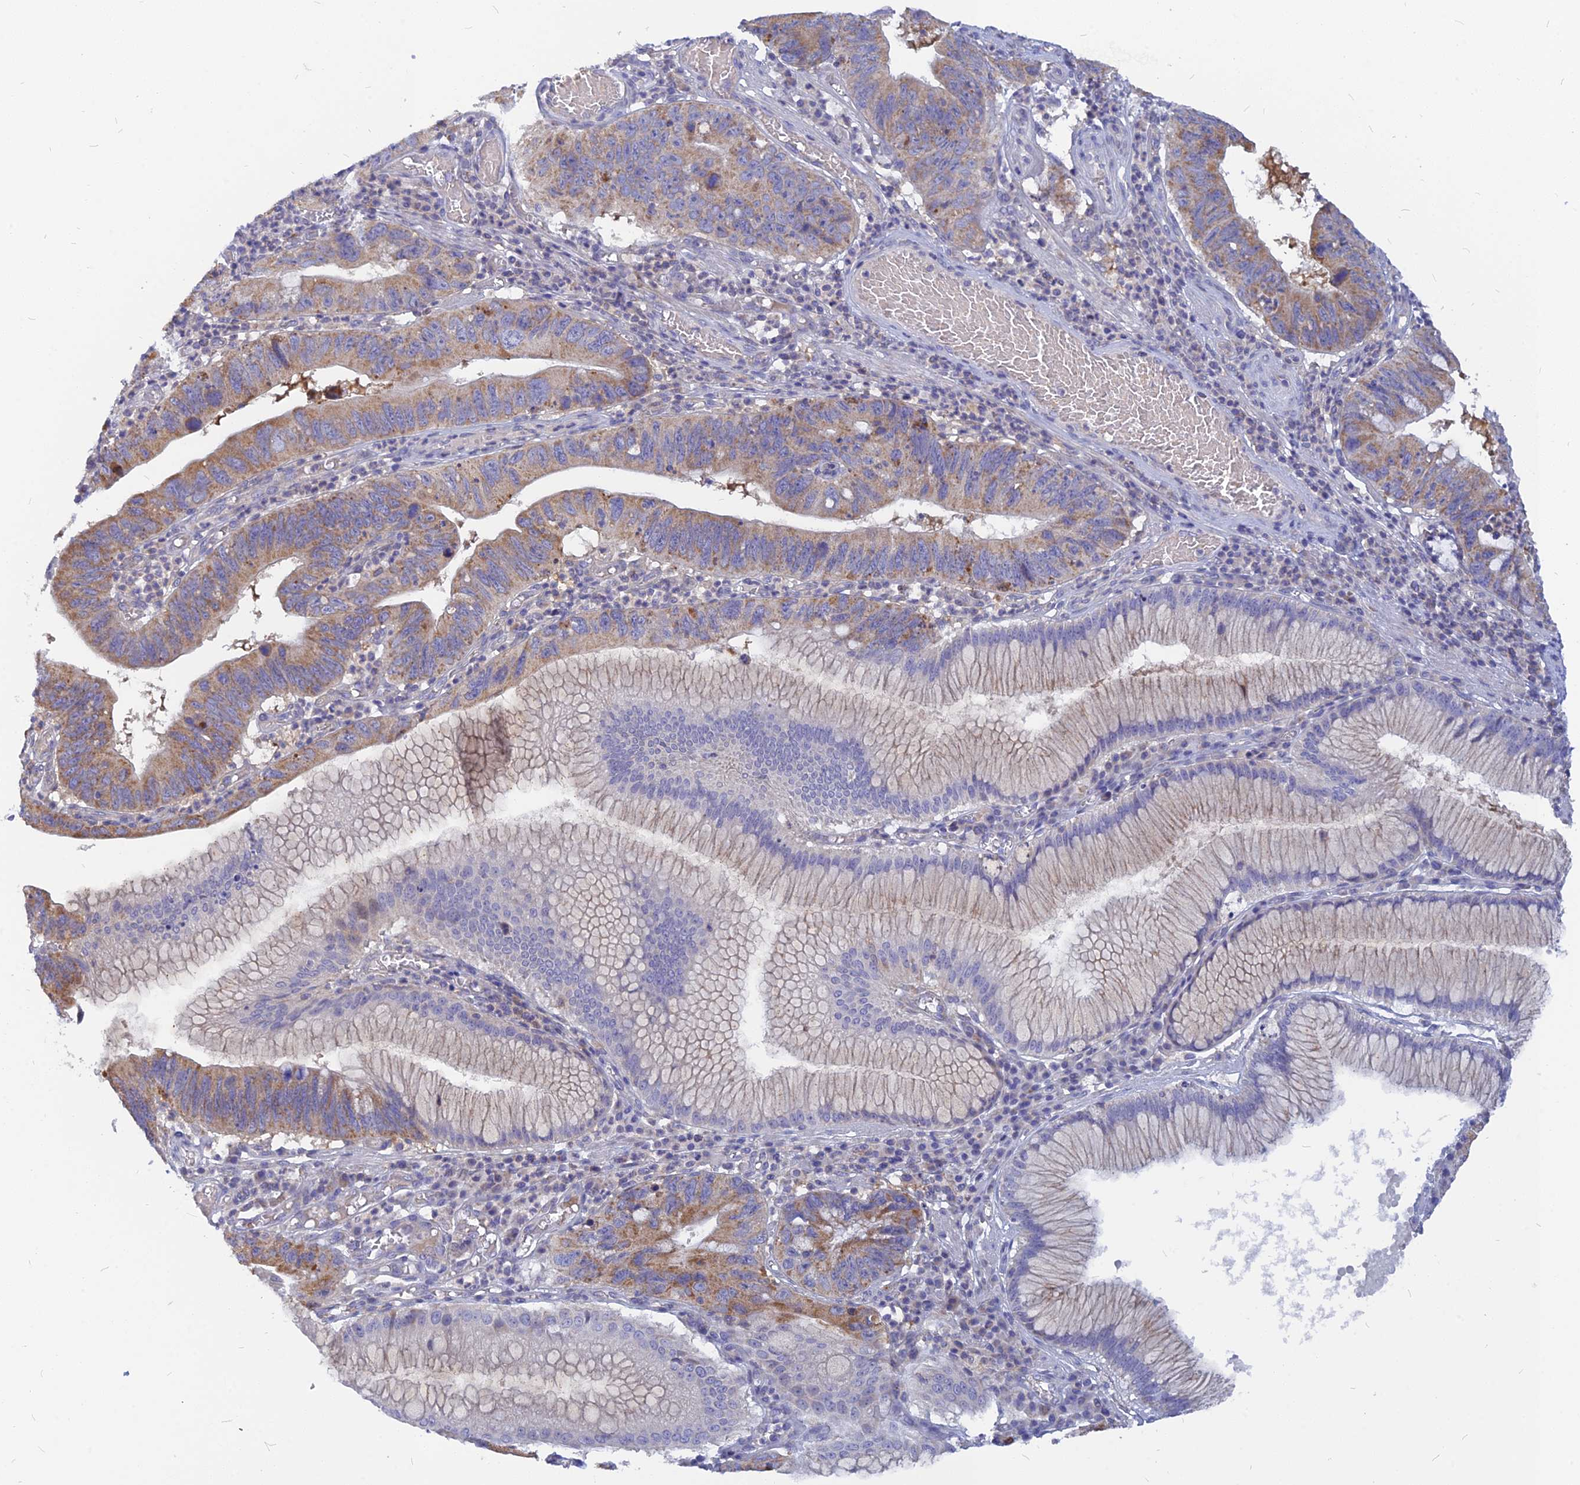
{"staining": {"intensity": "moderate", "quantity": ">75%", "location": "cytoplasmic/membranous"}, "tissue": "stomach cancer", "cell_type": "Tumor cells", "image_type": "cancer", "snomed": [{"axis": "morphology", "description": "Adenocarcinoma, NOS"}, {"axis": "topography", "description": "Stomach"}], "caption": "This is a micrograph of IHC staining of stomach adenocarcinoma, which shows moderate staining in the cytoplasmic/membranous of tumor cells.", "gene": "CACNA1B", "patient": {"sex": "male", "age": 59}}